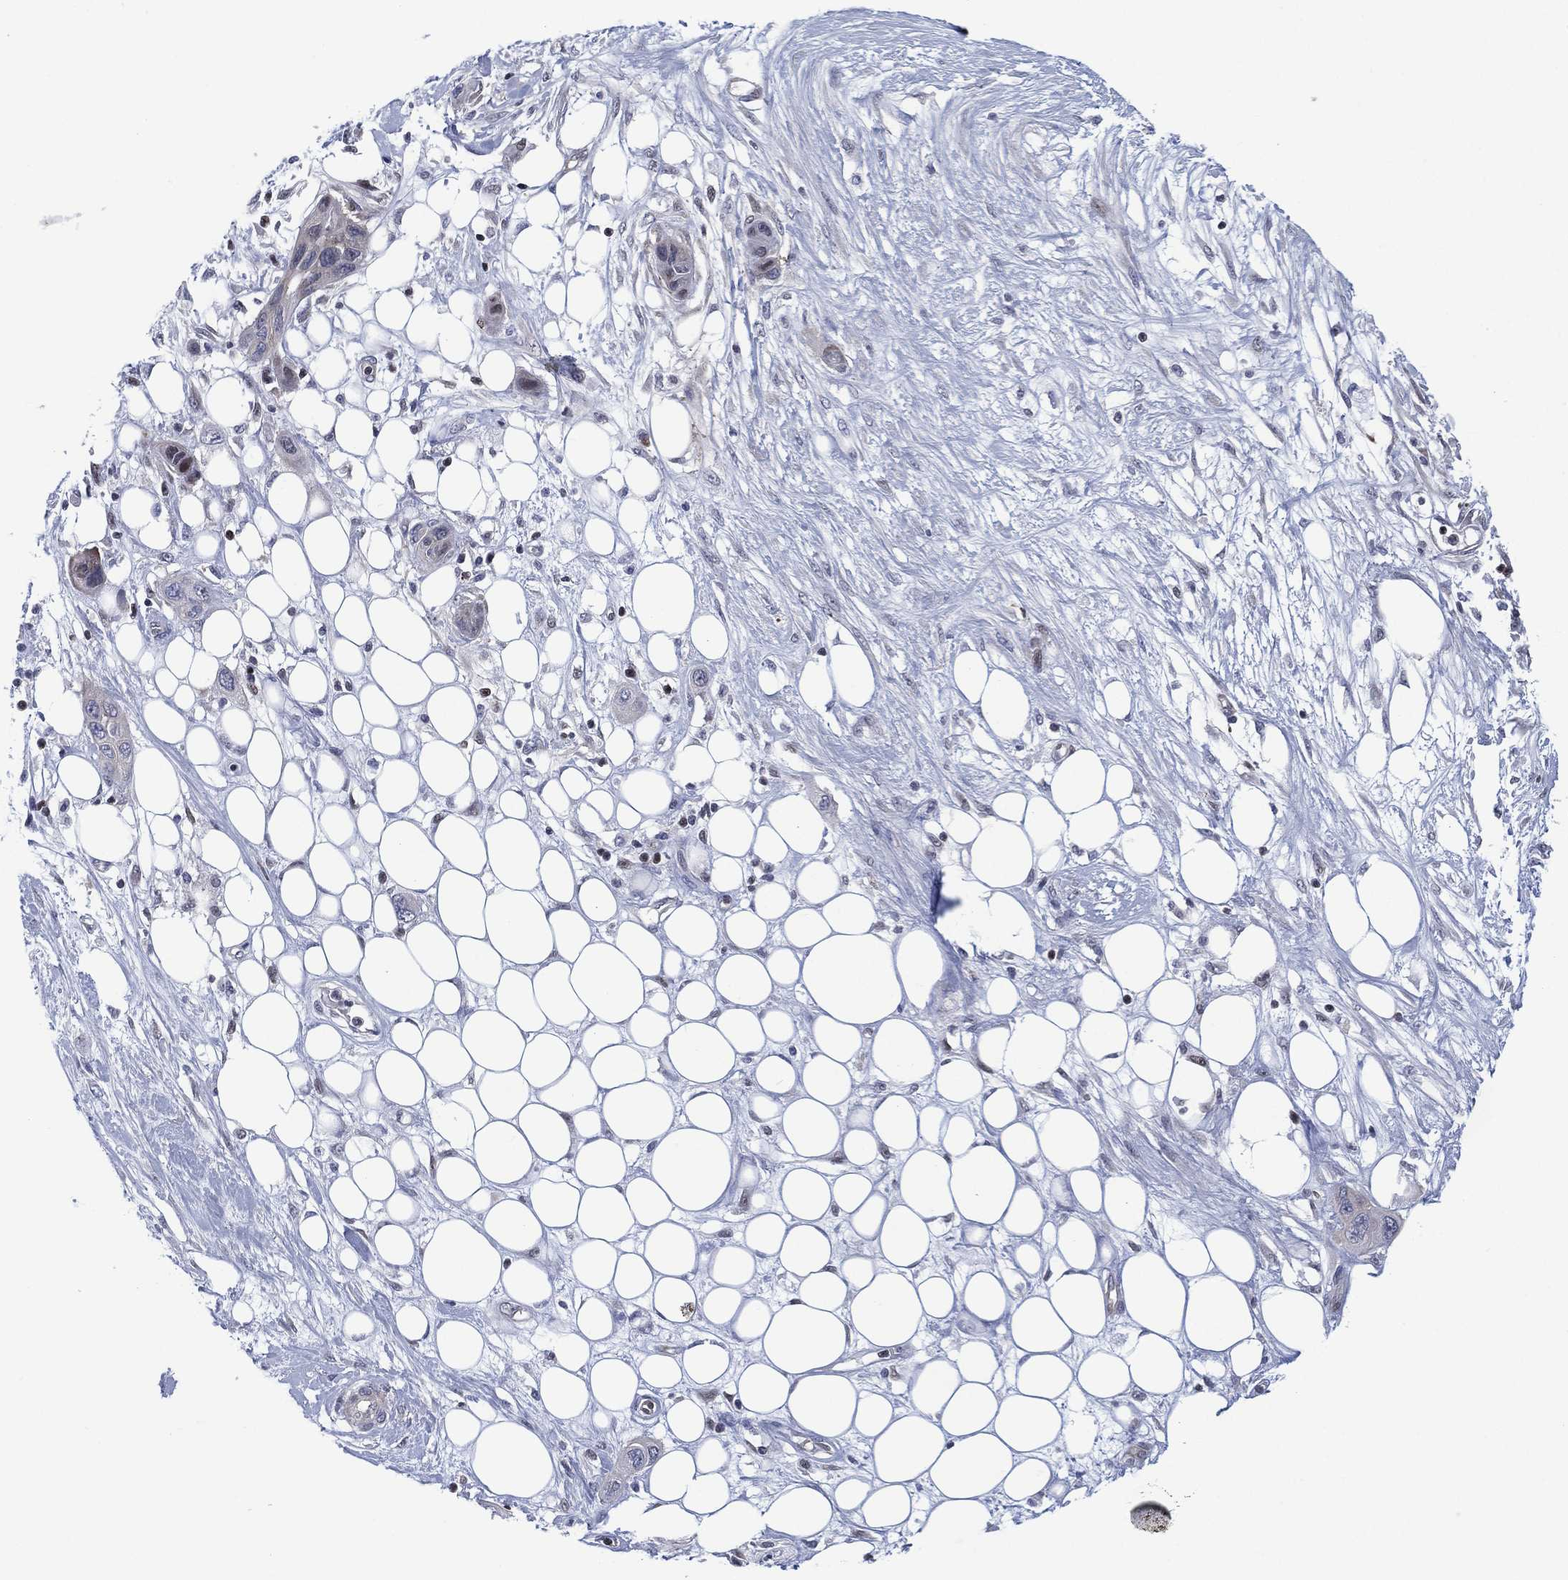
{"staining": {"intensity": "negative", "quantity": "none", "location": "none"}, "tissue": "skin cancer", "cell_type": "Tumor cells", "image_type": "cancer", "snomed": [{"axis": "morphology", "description": "Squamous cell carcinoma, NOS"}, {"axis": "topography", "description": "Skin"}], "caption": "DAB (3,3'-diaminobenzidine) immunohistochemical staining of human skin cancer (squamous cell carcinoma) shows no significant expression in tumor cells.", "gene": "SLC4A4", "patient": {"sex": "male", "age": 79}}